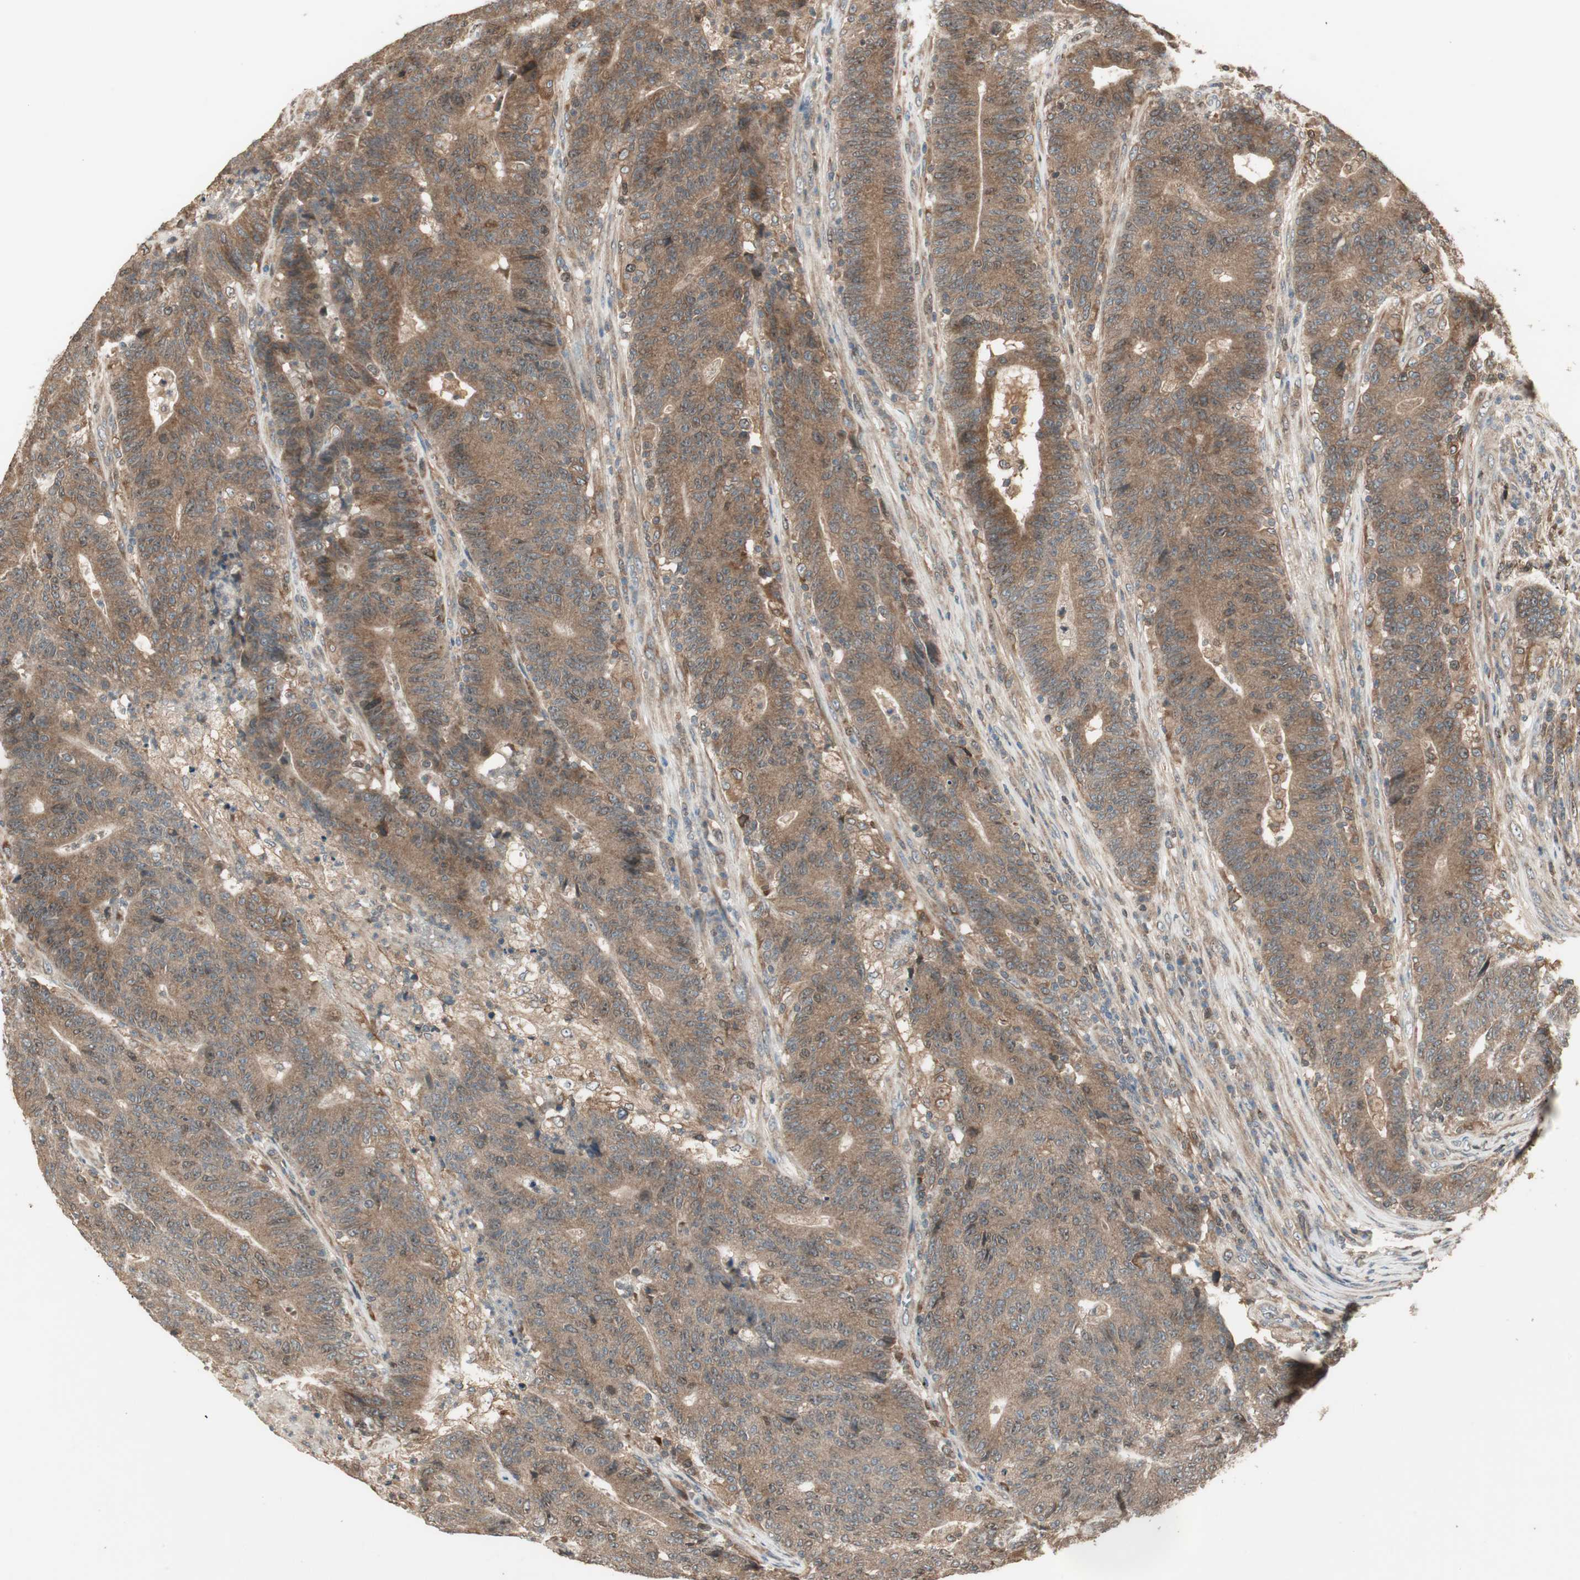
{"staining": {"intensity": "moderate", "quantity": ">75%", "location": "cytoplasmic/membranous"}, "tissue": "colorectal cancer", "cell_type": "Tumor cells", "image_type": "cancer", "snomed": [{"axis": "morphology", "description": "Normal tissue, NOS"}, {"axis": "morphology", "description": "Adenocarcinoma, NOS"}, {"axis": "topography", "description": "Colon"}], "caption": "Moderate cytoplasmic/membranous expression for a protein is appreciated in about >75% of tumor cells of adenocarcinoma (colorectal) using immunohistochemistry.", "gene": "ATP6AP2", "patient": {"sex": "female", "age": 75}}